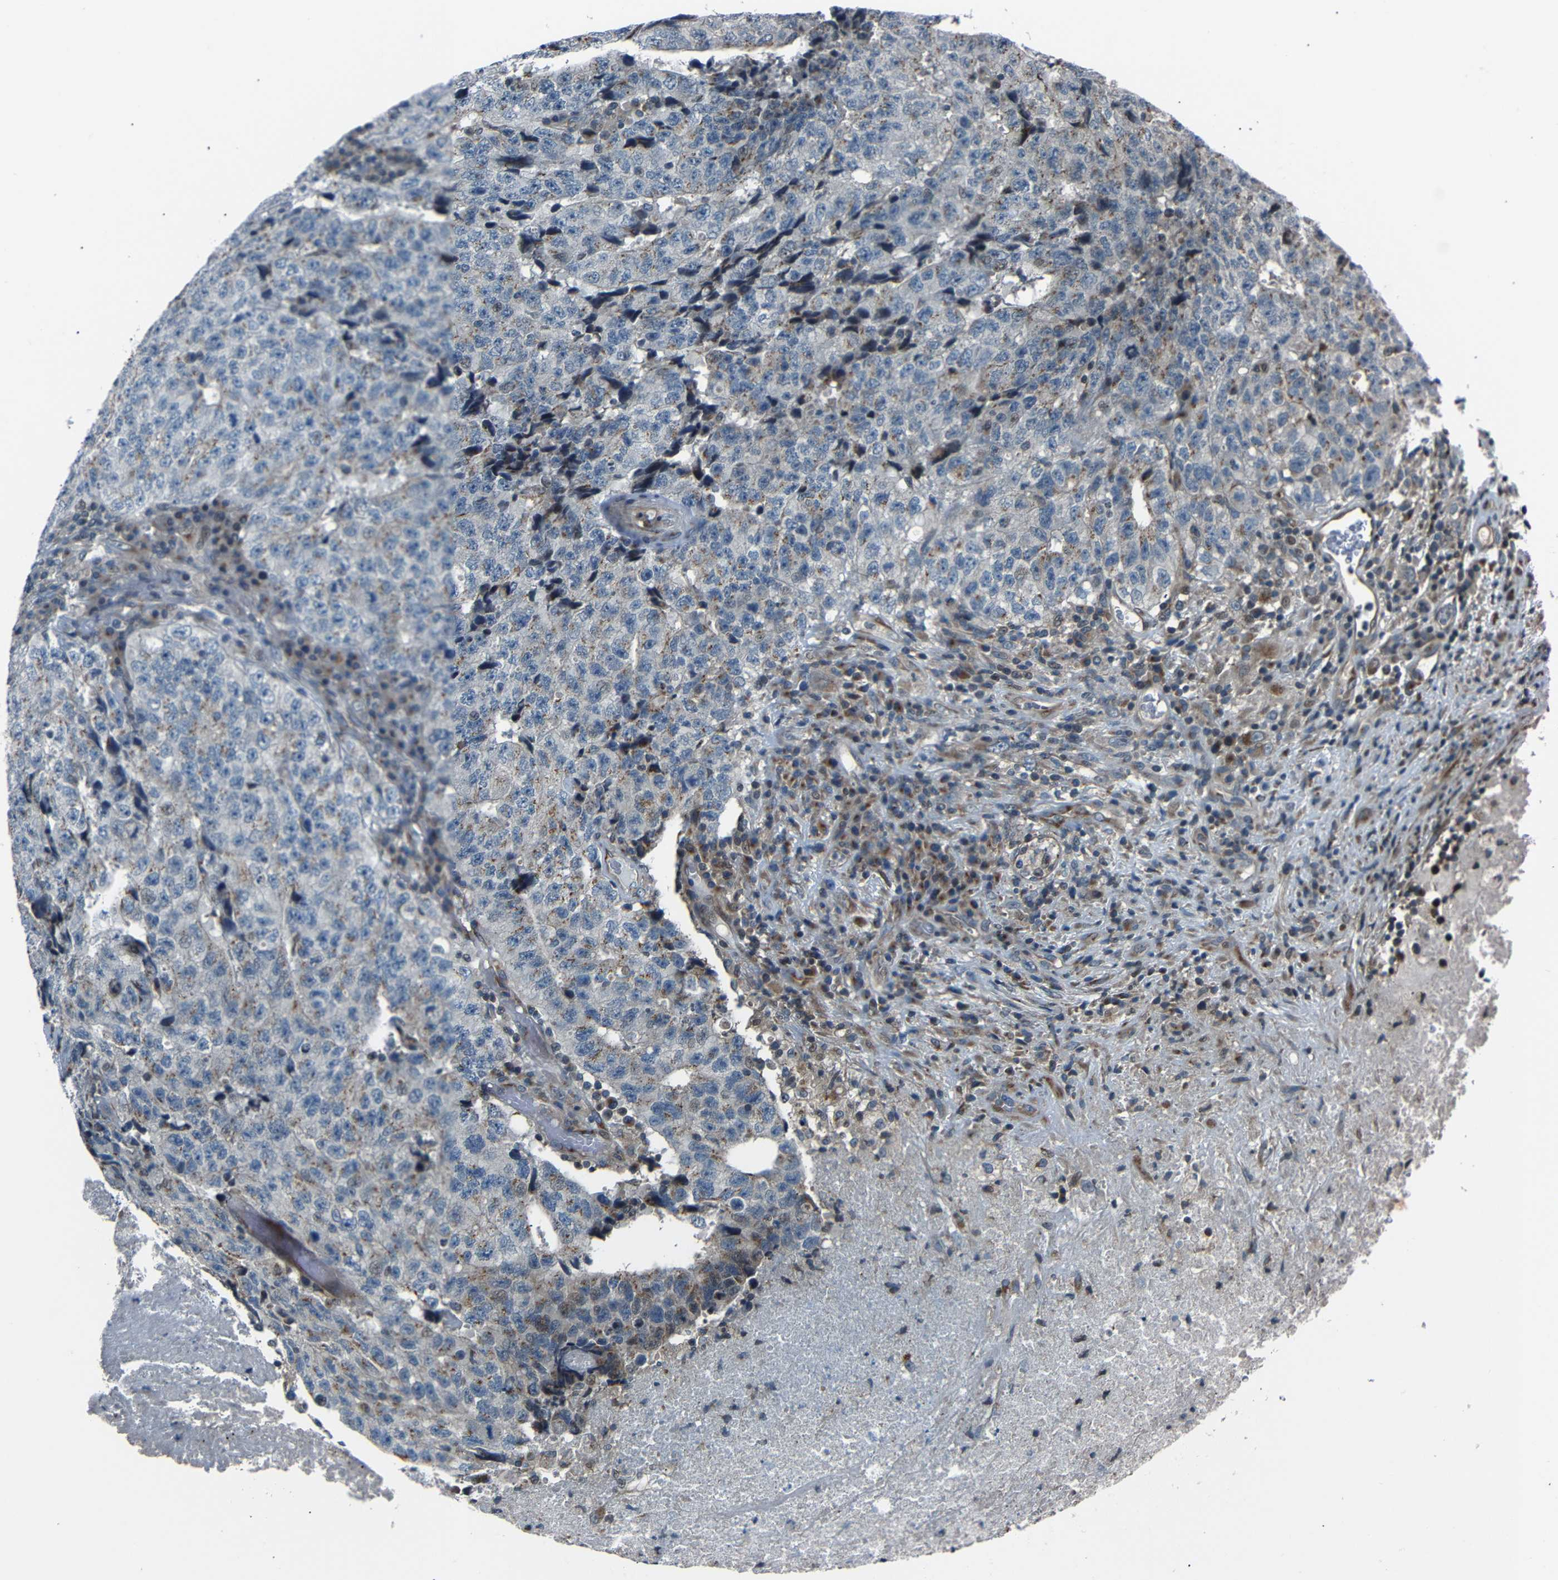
{"staining": {"intensity": "moderate", "quantity": "<25%", "location": "cytoplasmic/membranous"}, "tissue": "testis cancer", "cell_type": "Tumor cells", "image_type": "cancer", "snomed": [{"axis": "morphology", "description": "Necrosis, NOS"}, {"axis": "morphology", "description": "Carcinoma, Embryonal, NOS"}, {"axis": "topography", "description": "Testis"}], "caption": "High-power microscopy captured an immunohistochemistry photomicrograph of testis embryonal carcinoma, revealing moderate cytoplasmic/membranous staining in approximately <25% of tumor cells.", "gene": "AKAP9", "patient": {"sex": "male", "age": 19}}